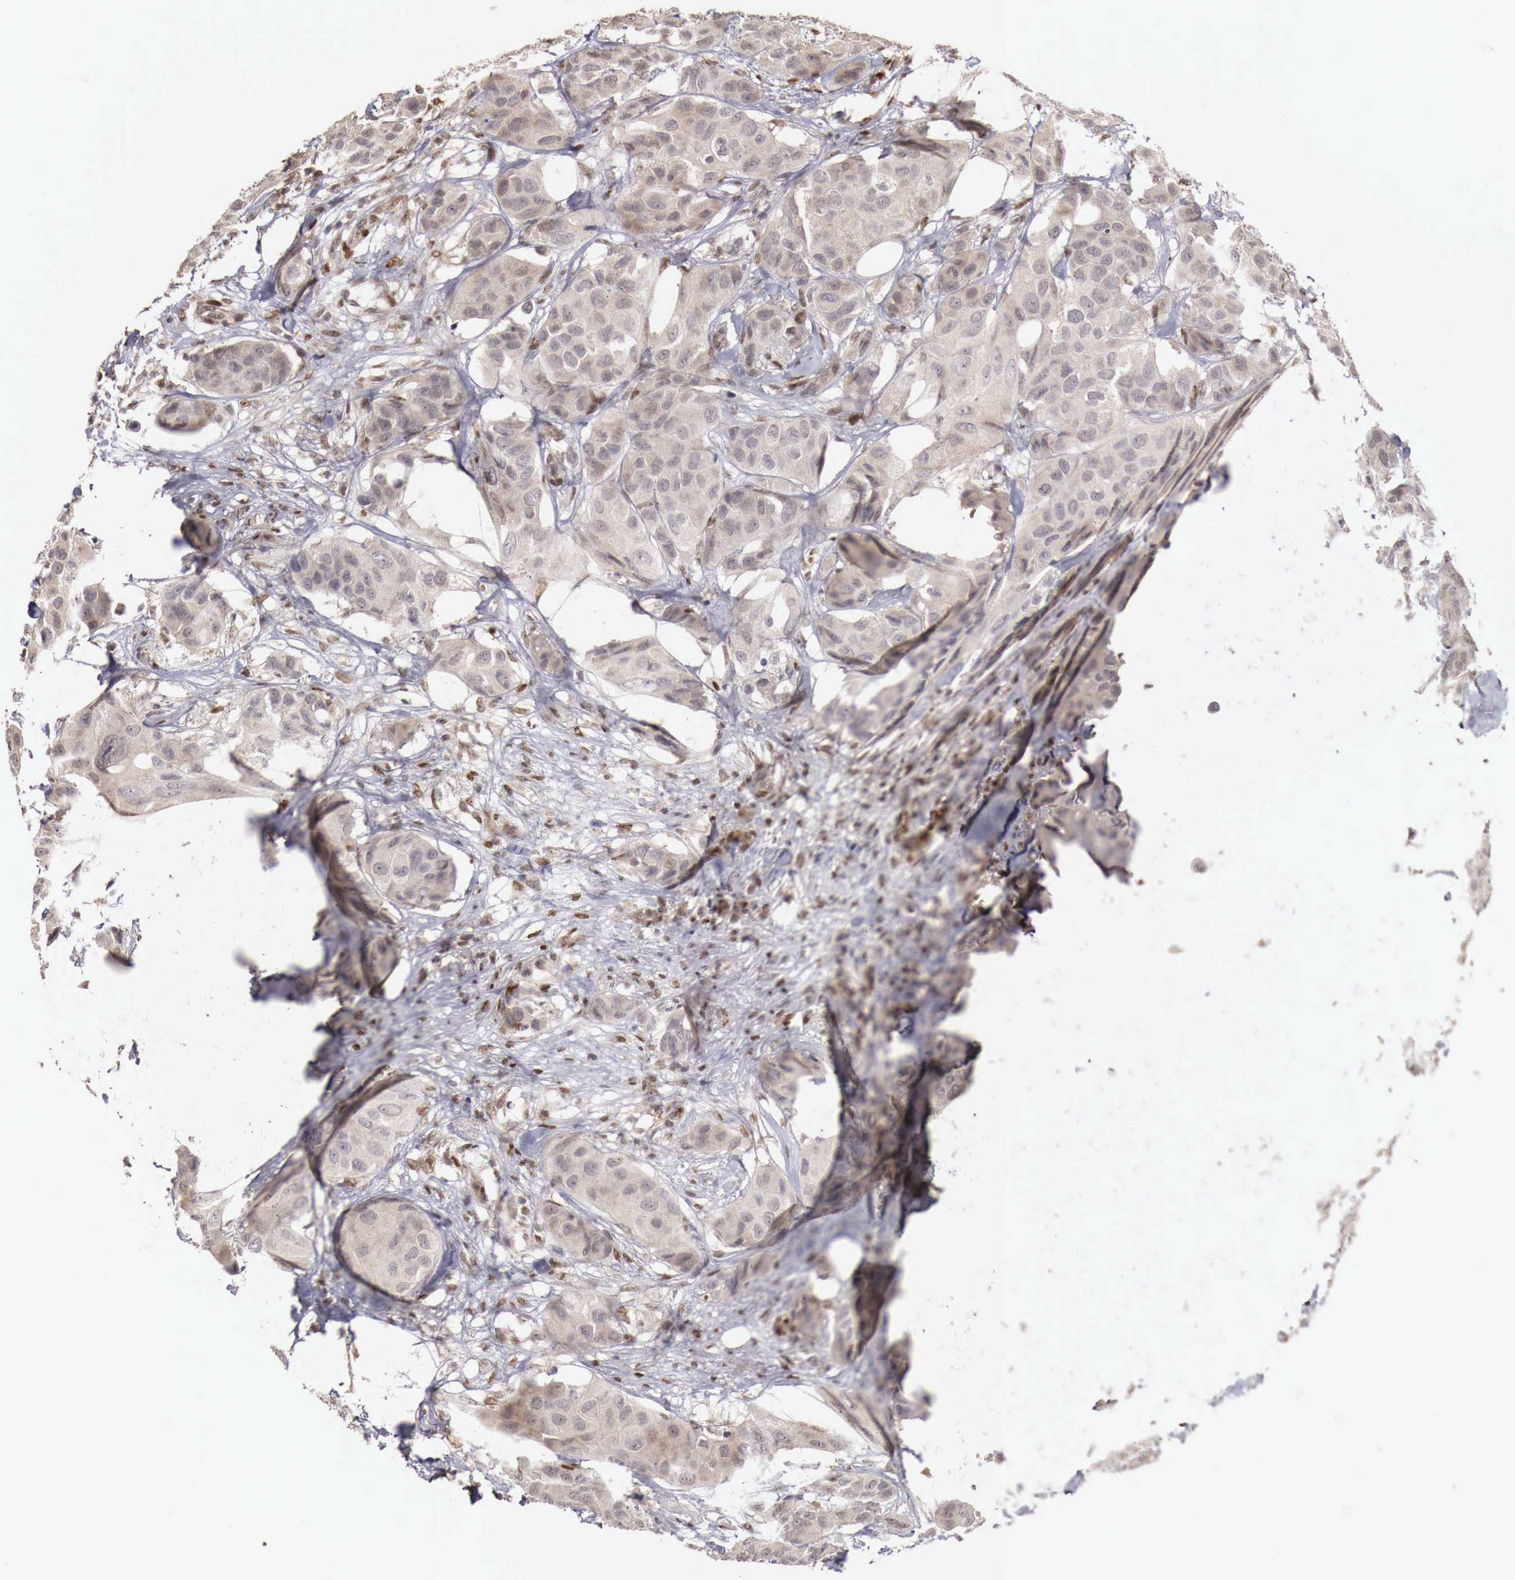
{"staining": {"intensity": "weak", "quantity": "25%-75%", "location": "cytoplasmic/membranous"}, "tissue": "breast cancer", "cell_type": "Tumor cells", "image_type": "cancer", "snomed": [{"axis": "morphology", "description": "Duct carcinoma"}, {"axis": "topography", "description": "Breast"}], "caption": "Protein expression analysis of human breast cancer (intraductal carcinoma) reveals weak cytoplasmic/membranous positivity in about 25%-75% of tumor cells.", "gene": "KHDRBS2", "patient": {"sex": "female", "age": 68}}